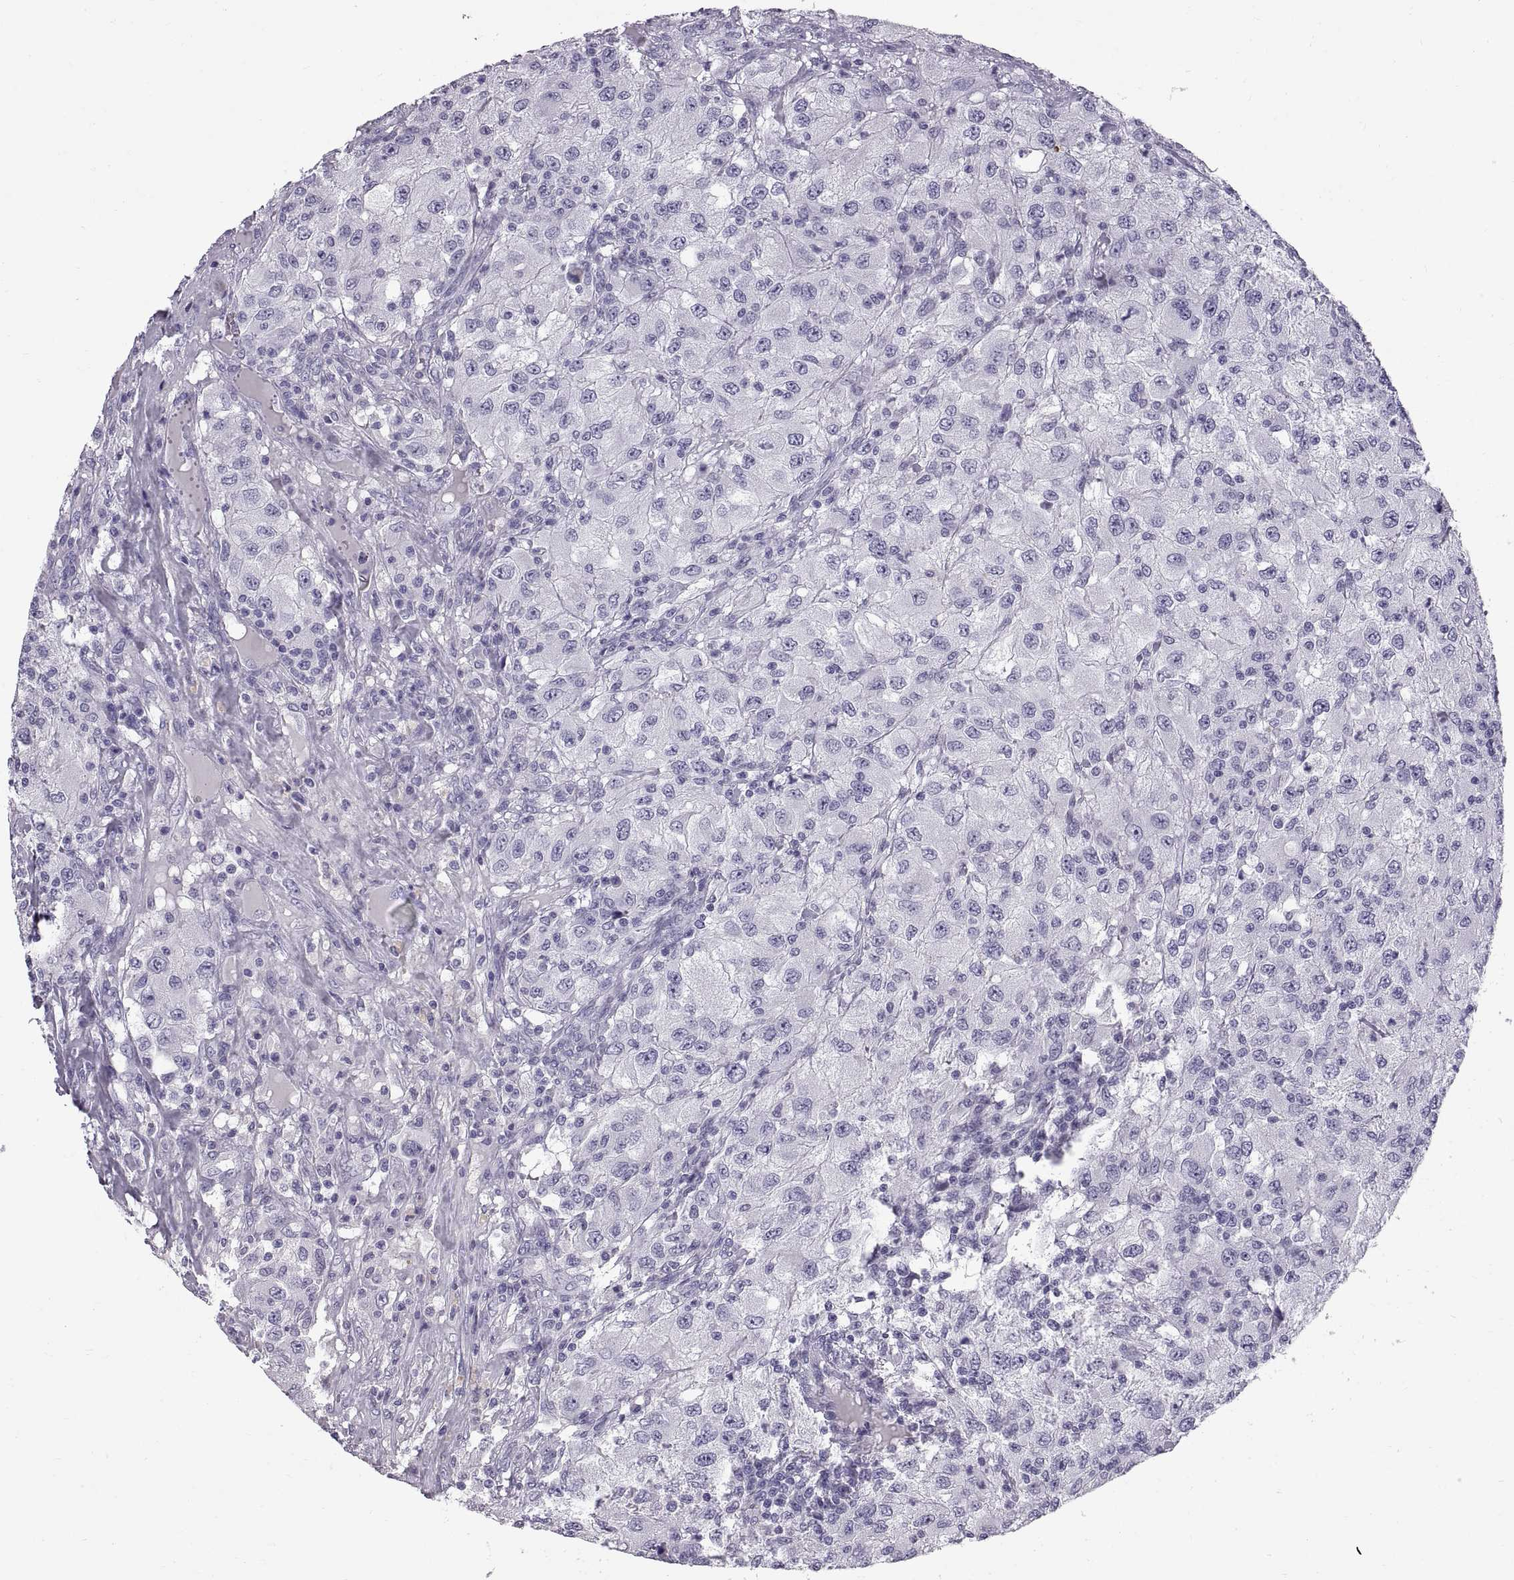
{"staining": {"intensity": "negative", "quantity": "none", "location": "none"}, "tissue": "renal cancer", "cell_type": "Tumor cells", "image_type": "cancer", "snomed": [{"axis": "morphology", "description": "Adenocarcinoma, NOS"}, {"axis": "topography", "description": "Kidney"}], "caption": "Histopathology image shows no protein positivity in tumor cells of renal adenocarcinoma tissue. (DAB (3,3'-diaminobenzidine) IHC, high magnification).", "gene": "WFDC8", "patient": {"sex": "female", "age": 67}}